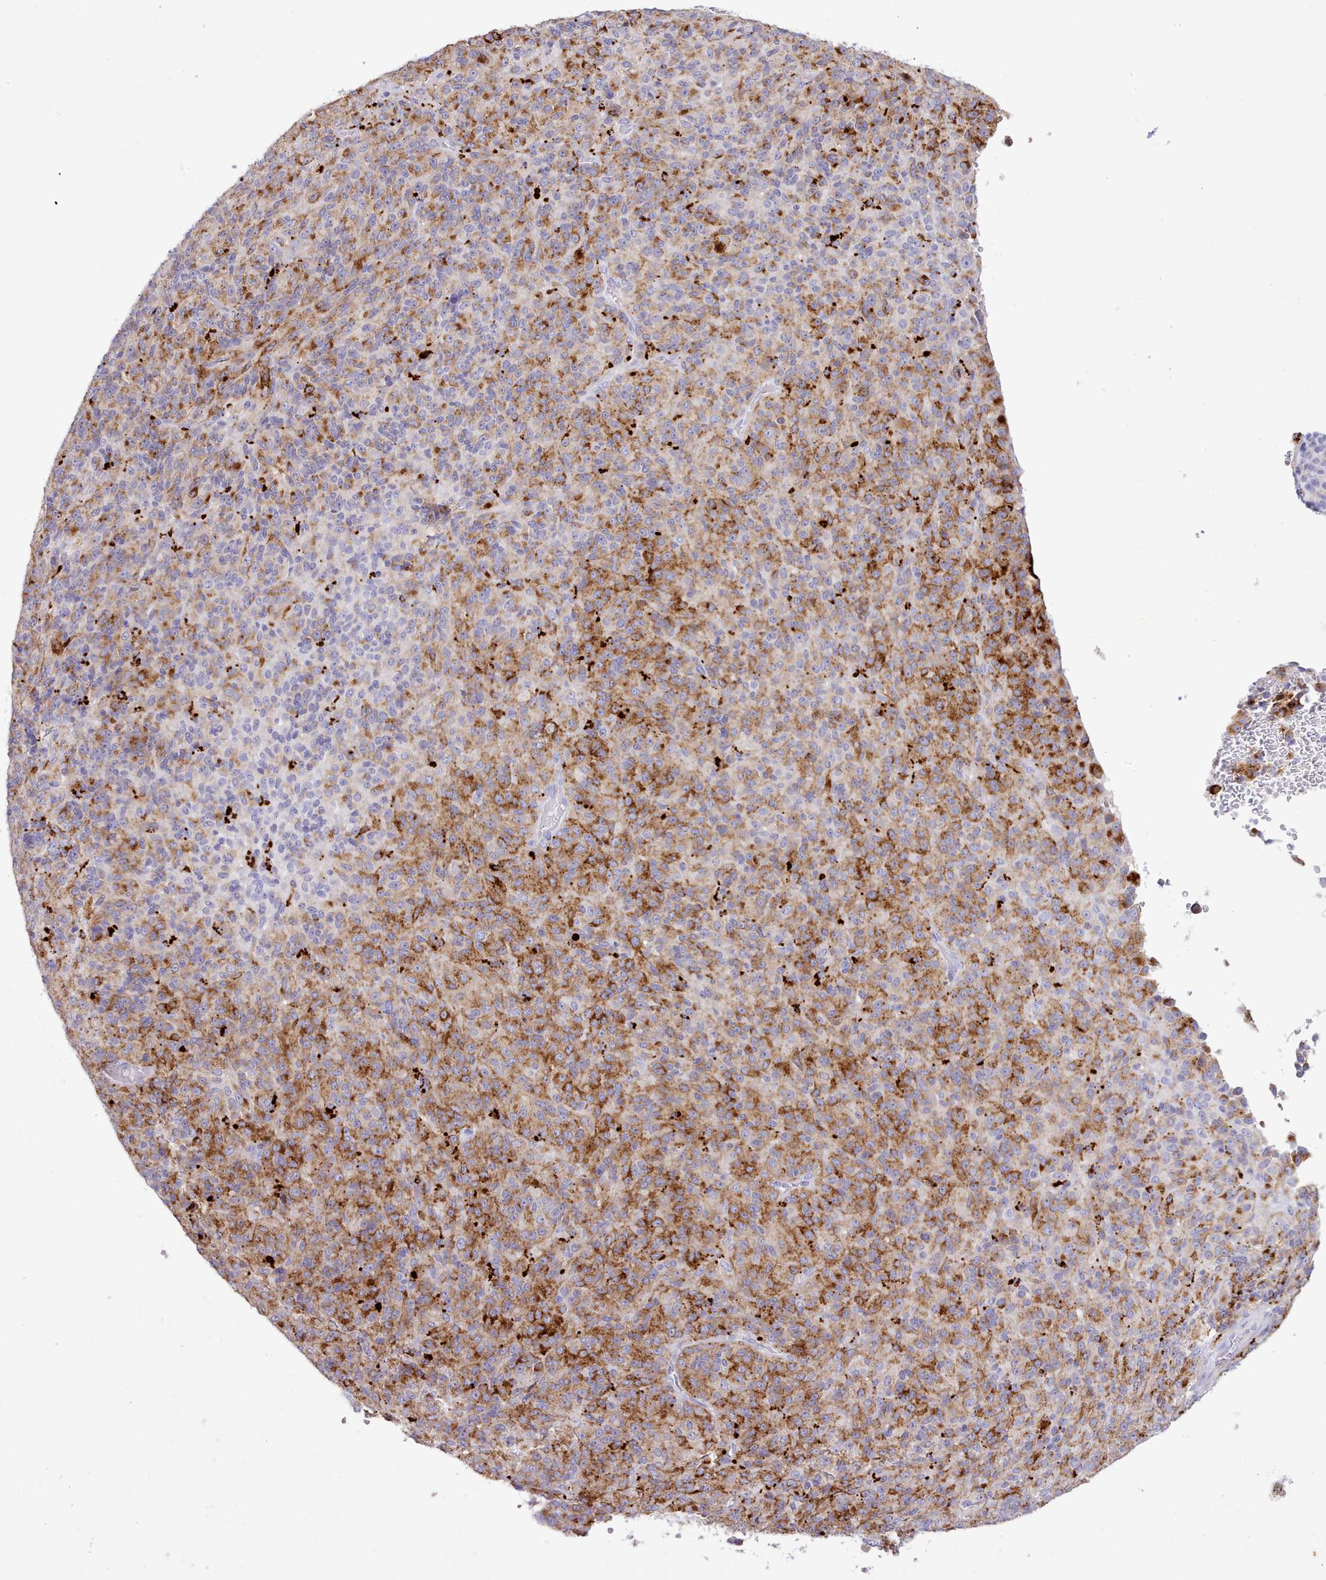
{"staining": {"intensity": "strong", "quantity": "25%-75%", "location": "cytoplasmic/membranous"}, "tissue": "melanoma", "cell_type": "Tumor cells", "image_type": "cancer", "snomed": [{"axis": "morphology", "description": "Malignant melanoma, Metastatic site"}, {"axis": "topography", "description": "Brain"}], "caption": "Malignant melanoma (metastatic site) stained for a protein reveals strong cytoplasmic/membranous positivity in tumor cells. (Stains: DAB in brown, nuclei in blue, Microscopy: brightfield microscopy at high magnification).", "gene": "SRD5A1", "patient": {"sex": "female", "age": 56}}